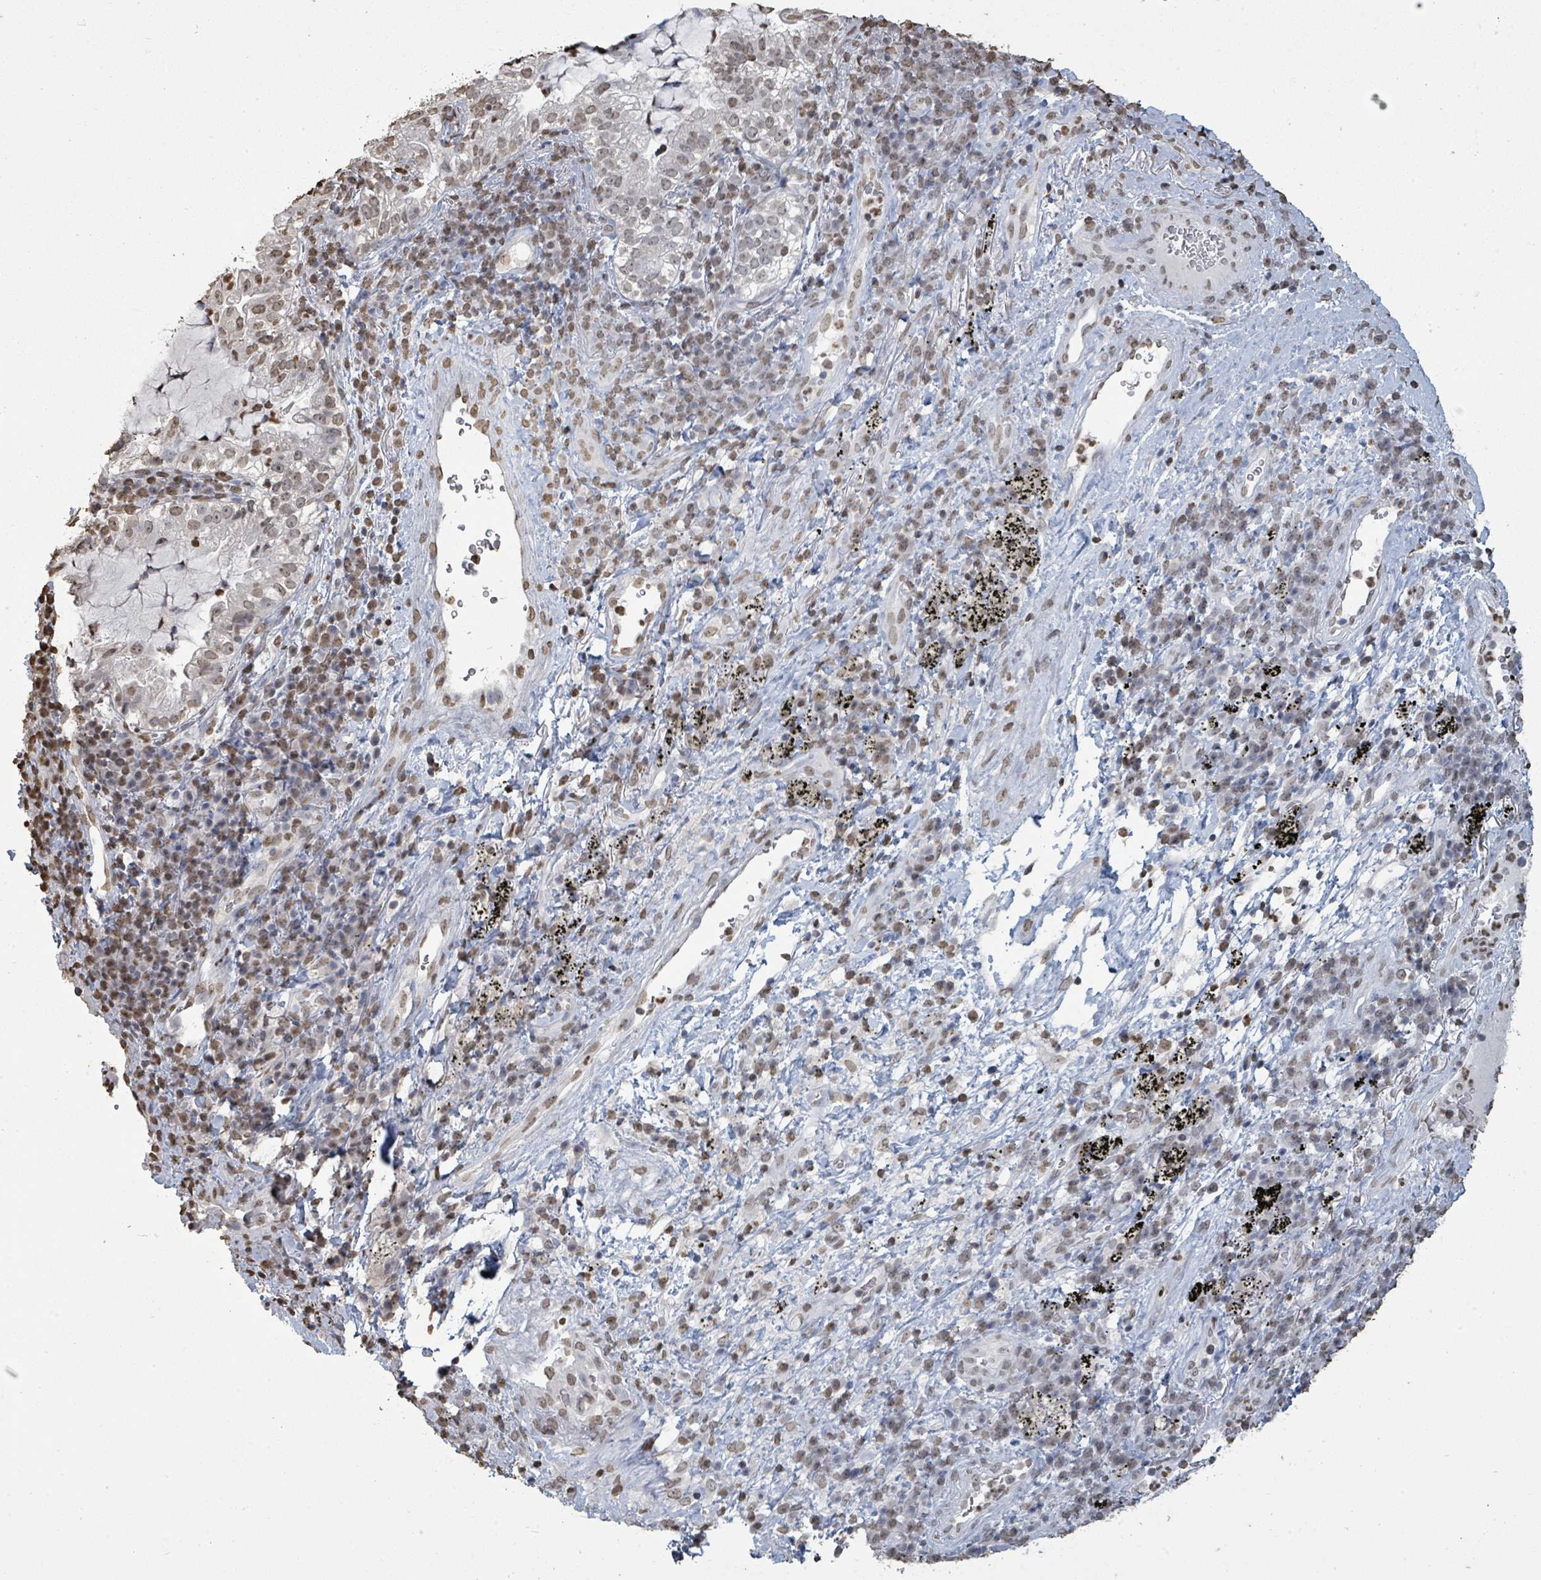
{"staining": {"intensity": "weak", "quantity": "25%-75%", "location": "nuclear"}, "tissue": "lung cancer", "cell_type": "Tumor cells", "image_type": "cancer", "snomed": [{"axis": "morphology", "description": "Adenocarcinoma, NOS"}, {"axis": "topography", "description": "Lung"}], "caption": "About 25%-75% of tumor cells in lung cancer show weak nuclear protein staining as visualized by brown immunohistochemical staining.", "gene": "MRPS12", "patient": {"sex": "female", "age": 73}}